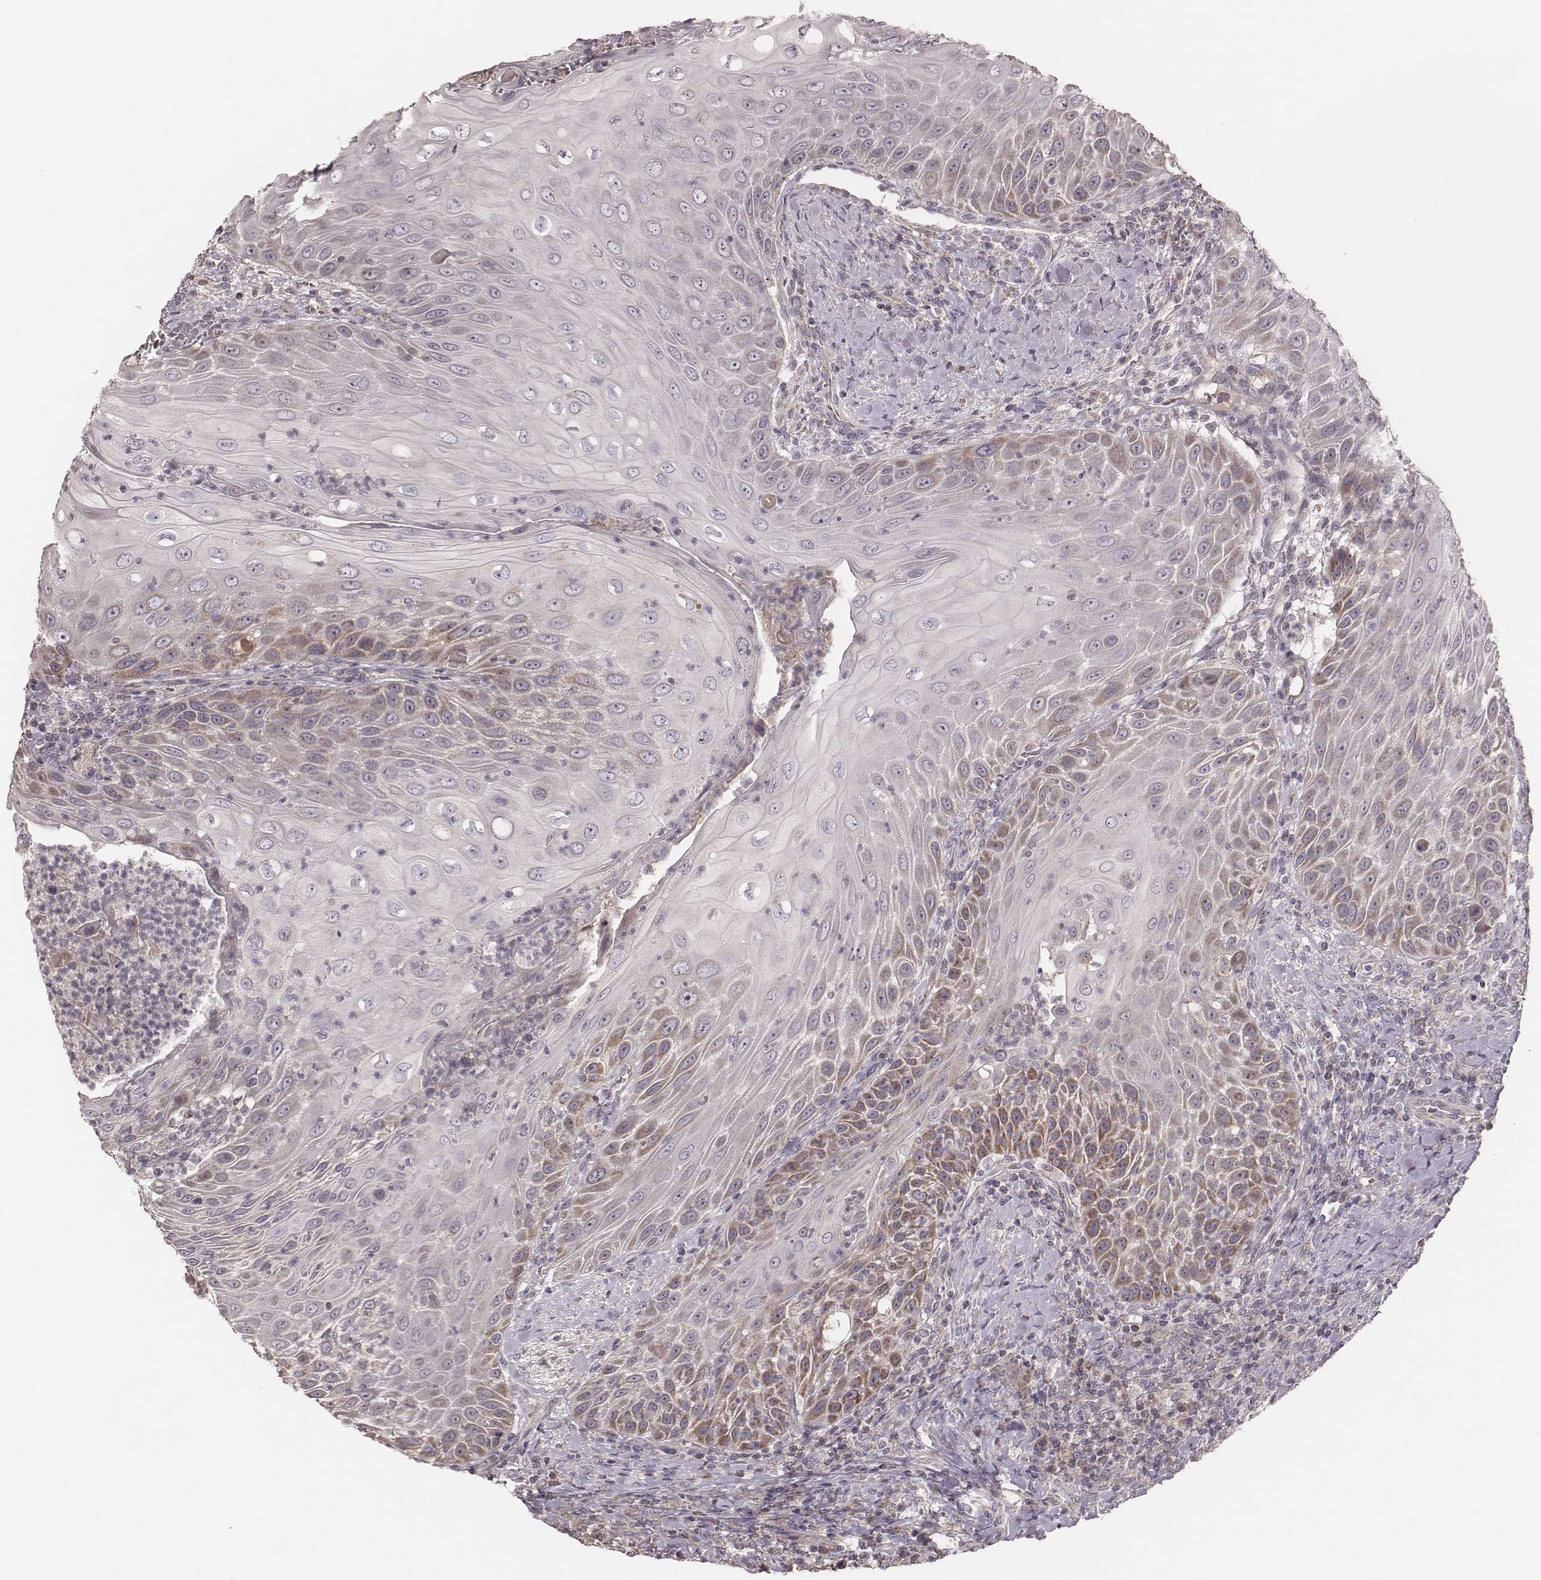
{"staining": {"intensity": "moderate", "quantity": "25%-75%", "location": "cytoplasmic/membranous"}, "tissue": "head and neck cancer", "cell_type": "Tumor cells", "image_type": "cancer", "snomed": [{"axis": "morphology", "description": "Squamous cell carcinoma, NOS"}, {"axis": "topography", "description": "Head-Neck"}], "caption": "Immunohistochemical staining of head and neck cancer shows moderate cytoplasmic/membranous protein expression in about 25%-75% of tumor cells.", "gene": "MRPS27", "patient": {"sex": "male", "age": 69}}